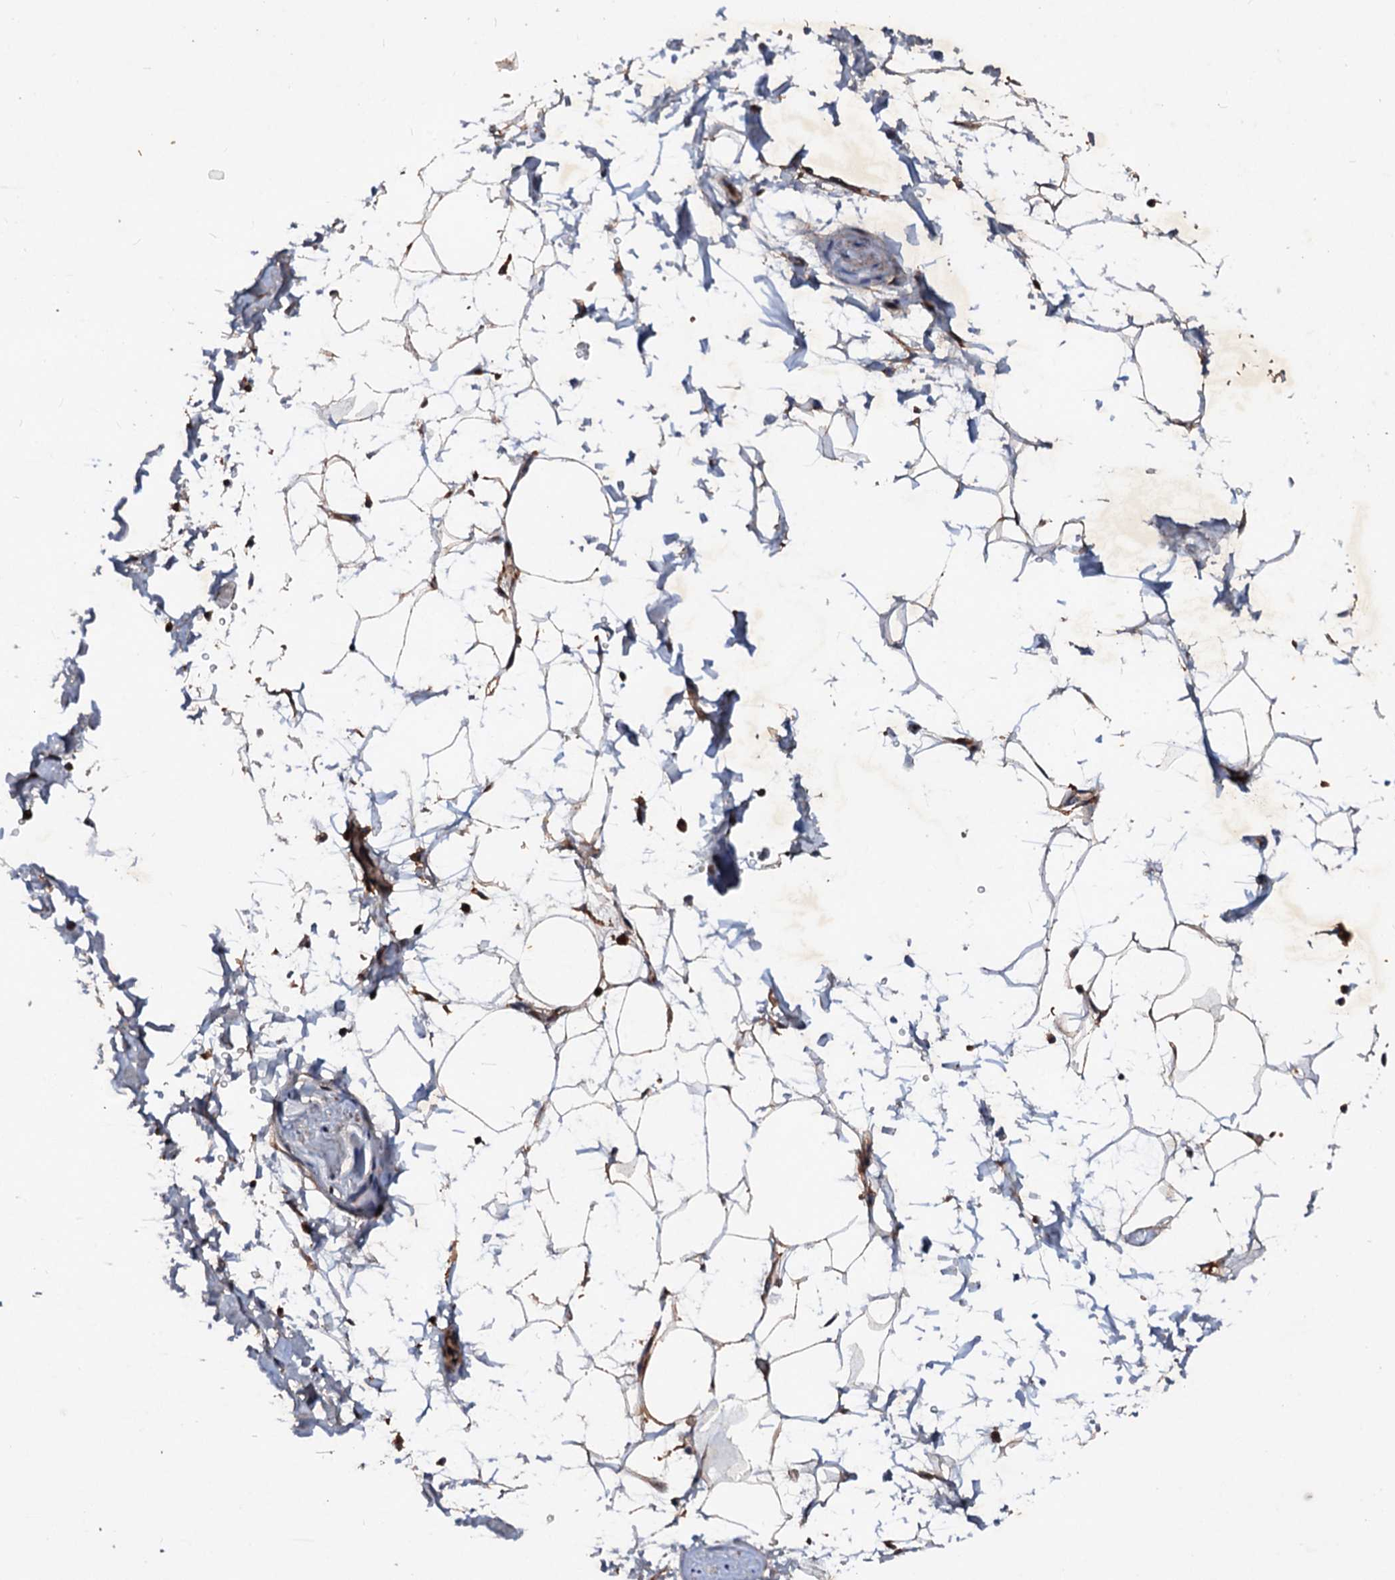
{"staining": {"intensity": "weak", "quantity": ">75%", "location": "cytoplasmic/membranous"}, "tissue": "adipose tissue", "cell_type": "Adipocytes", "image_type": "normal", "snomed": [{"axis": "morphology", "description": "Normal tissue, NOS"}, {"axis": "topography", "description": "Soft tissue"}], "caption": "IHC (DAB) staining of benign human adipose tissue exhibits weak cytoplasmic/membranous protein expression in about >75% of adipocytes.", "gene": "EXTL1", "patient": {"sex": "male", "age": 72}}